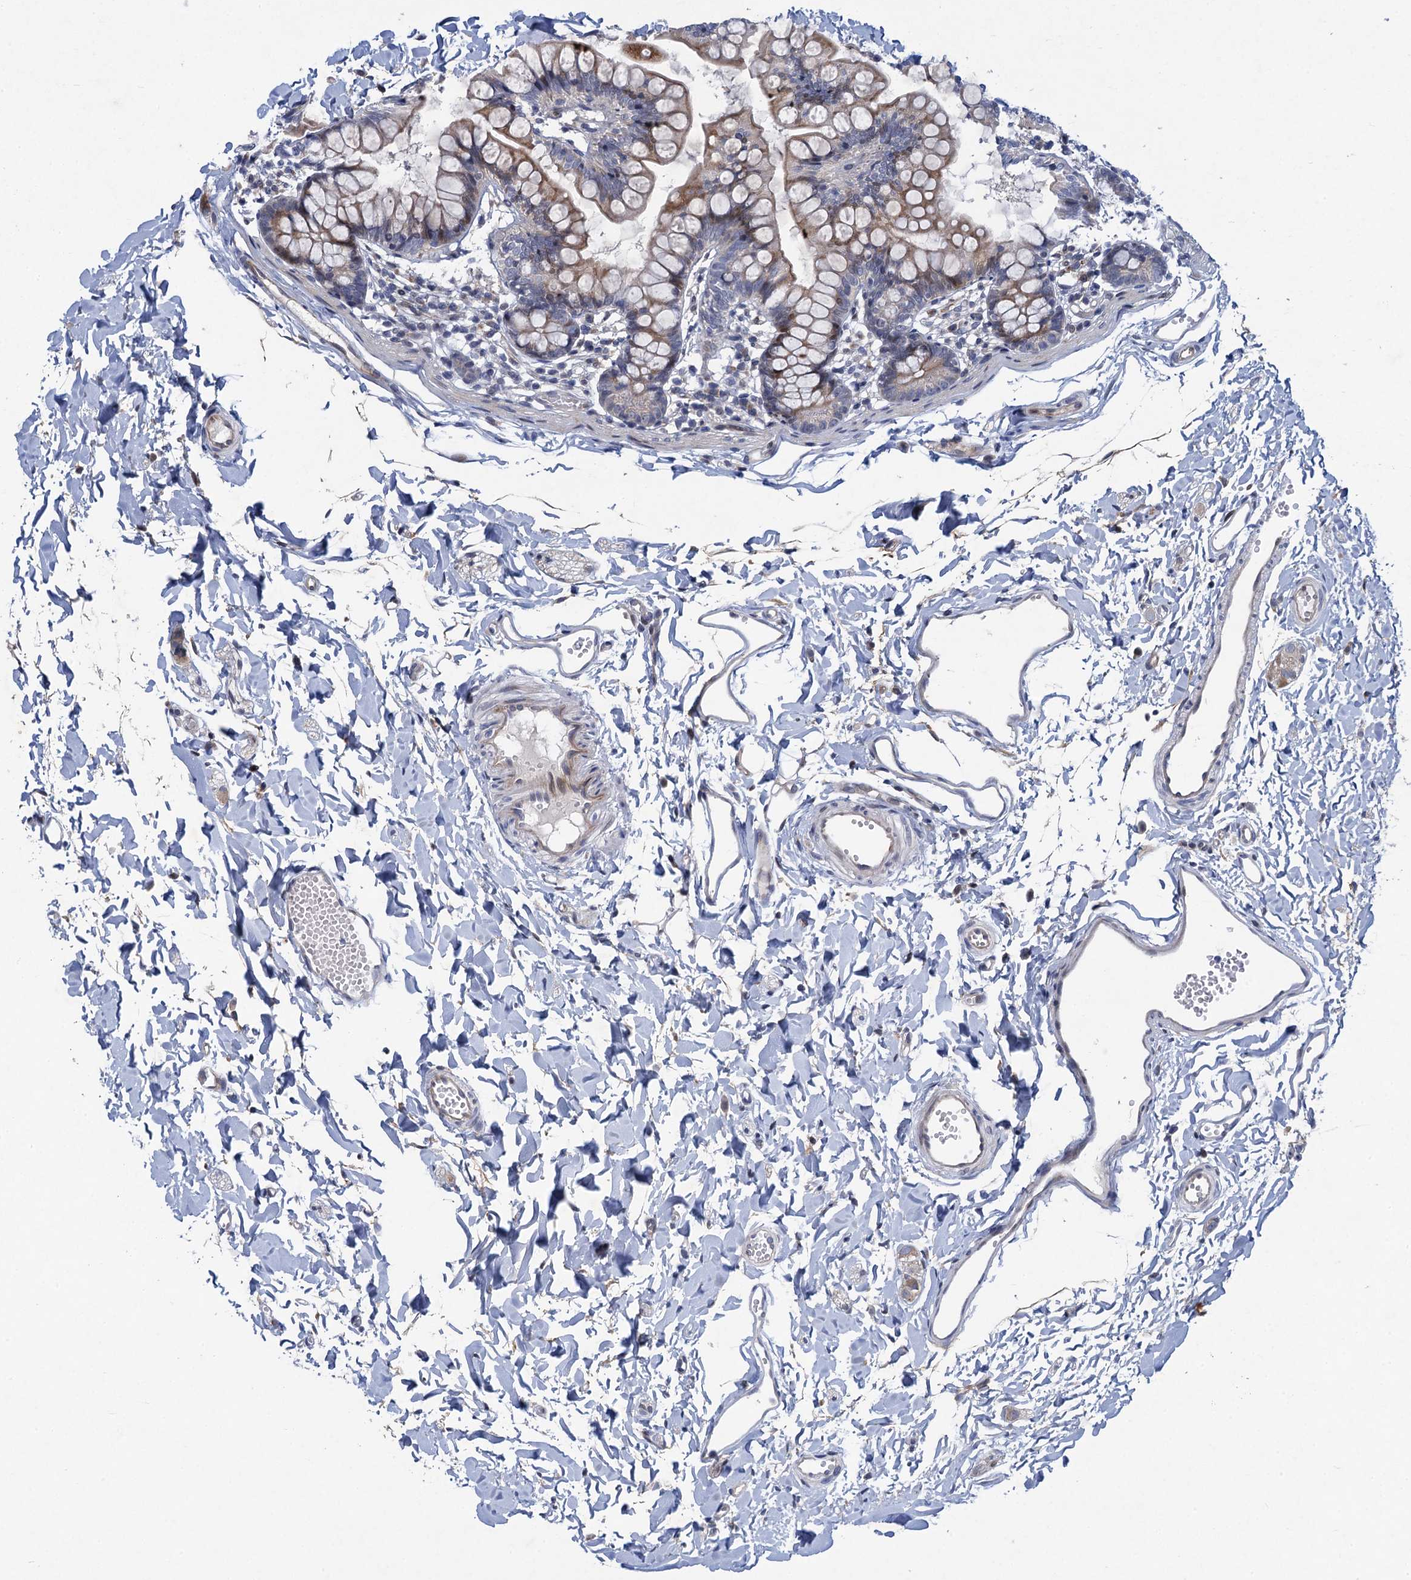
{"staining": {"intensity": "moderate", "quantity": "25%-75%", "location": "cytoplasmic/membranous"}, "tissue": "small intestine", "cell_type": "Glandular cells", "image_type": "normal", "snomed": [{"axis": "morphology", "description": "Normal tissue, NOS"}, {"axis": "topography", "description": "Small intestine"}], "caption": "DAB immunohistochemical staining of normal small intestine reveals moderate cytoplasmic/membranous protein positivity in approximately 25%-75% of glandular cells.", "gene": "QPCTL", "patient": {"sex": "male", "age": 7}}